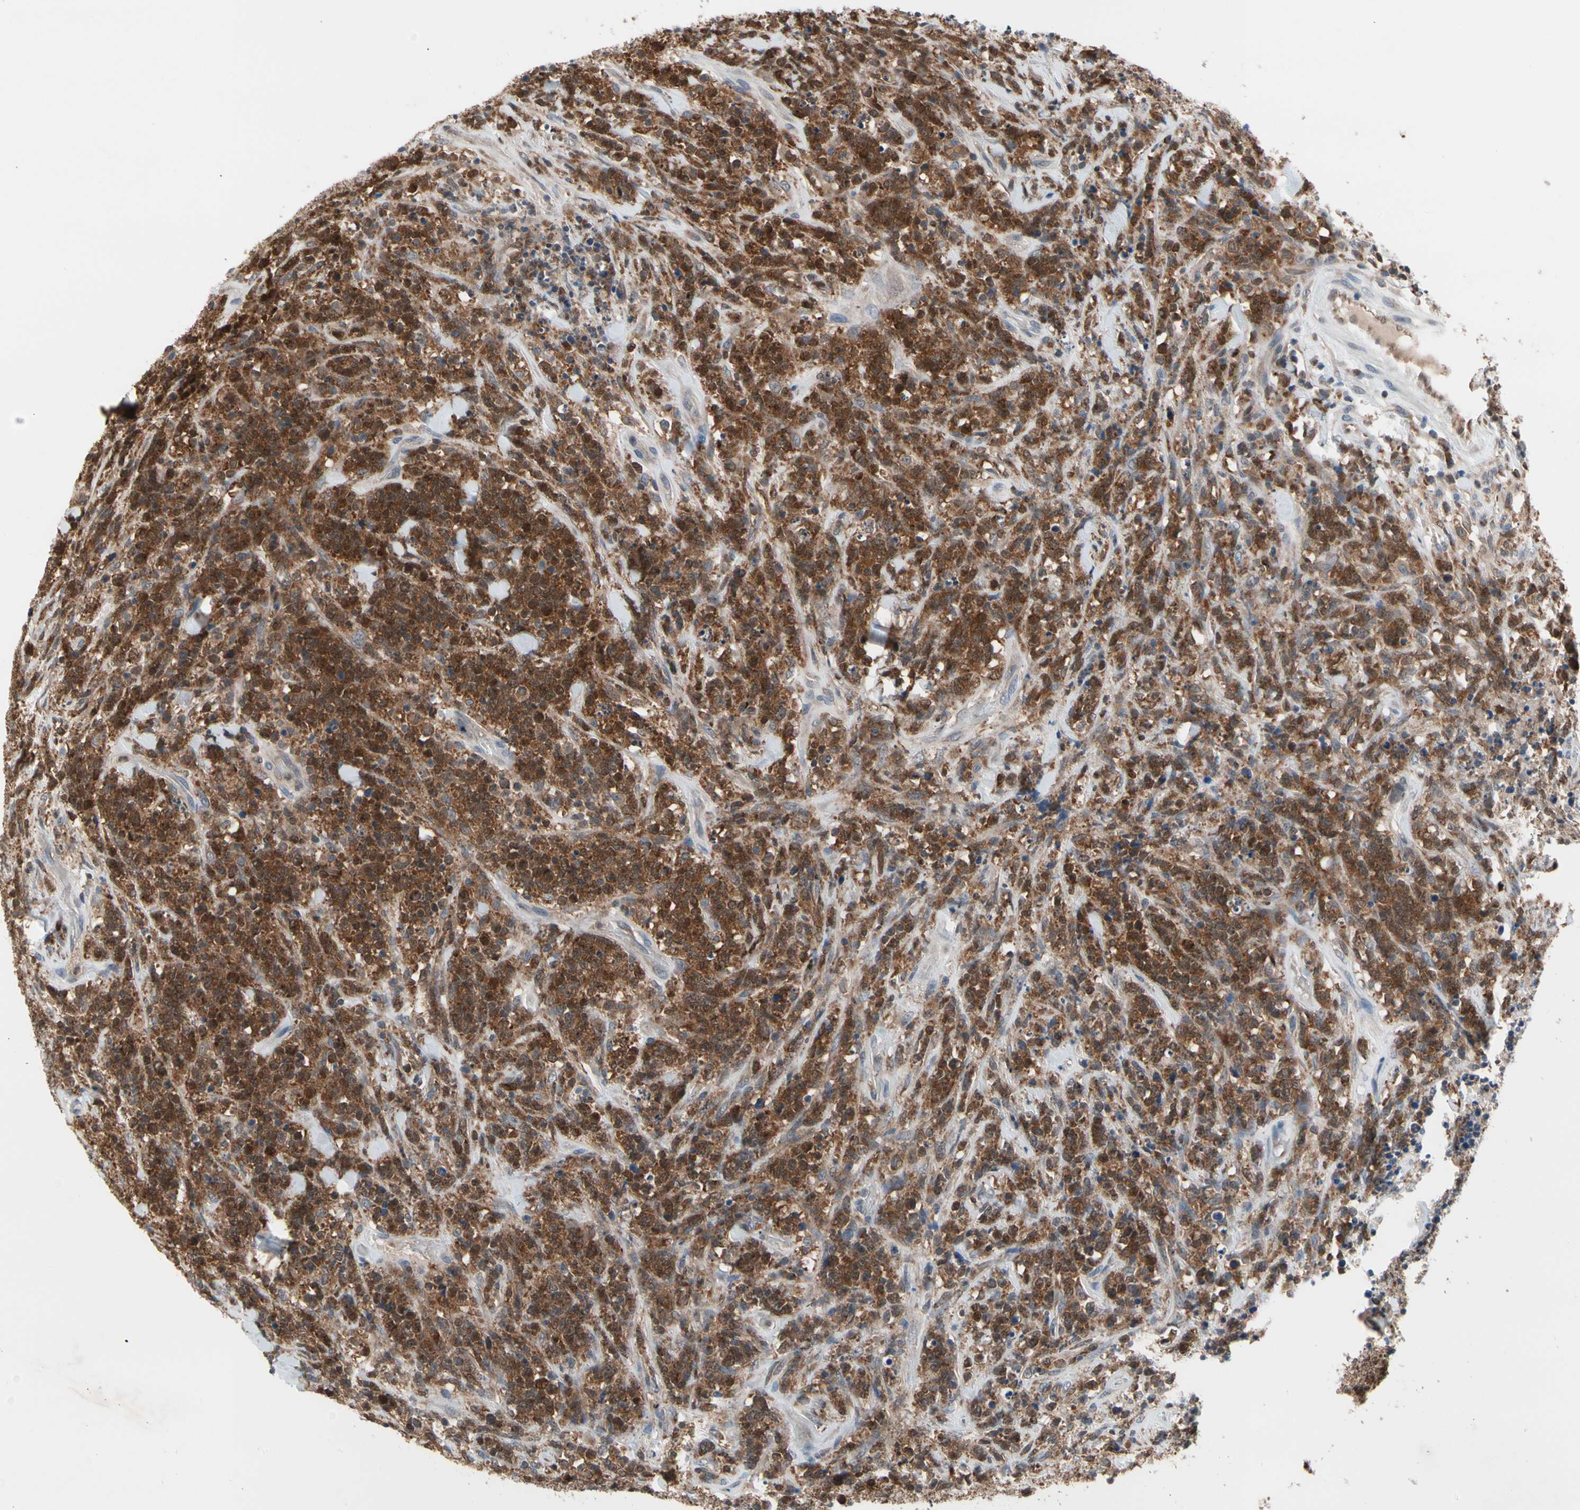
{"staining": {"intensity": "strong", "quantity": ">75%", "location": "cytoplasmic/membranous"}, "tissue": "lymphoma", "cell_type": "Tumor cells", "image_type": "cancer", "snomed": [{"axis": "morphology", "description": "Malignant lymphoma, non-Hodgkin's type, High grade"}, {"axis": "topography", "description": "Soft tissue"}], "caption": "The histopathology image demonstrates staining of lymphoma, revealing strong cytoplasmic/membranous protein expression (brown color) within tumor cells. Using DAB (3,3'-diaminobenzidine) (brown) and hematoxylin (blue) stains, captured at high magnification using brightfield microscopy.", "gene": "MTHFS", "patient": {"sex": "male", "age": 18}}